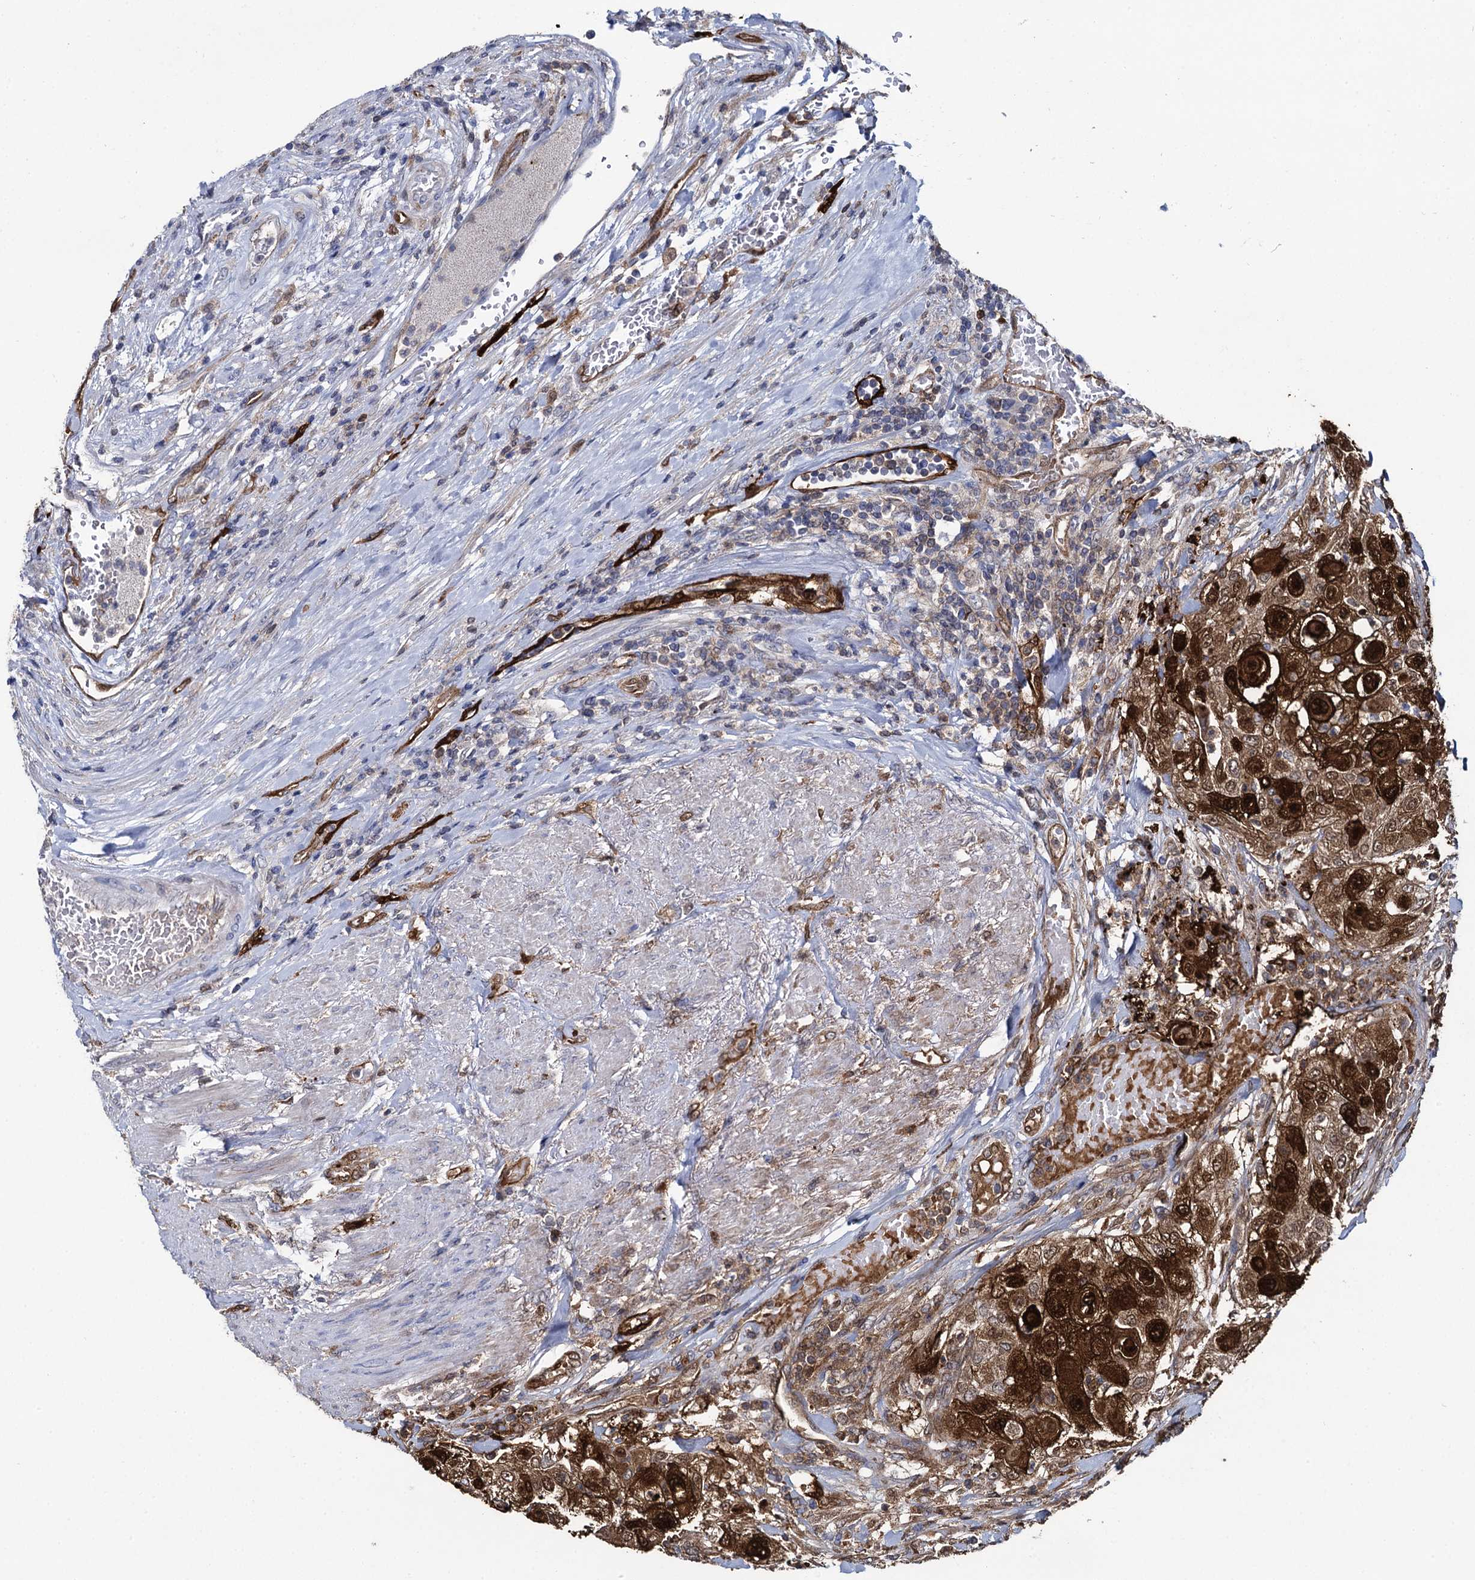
{"staining": {"intensity": "strong", "quantity": ">75%", "location": "cytoplasmic/membranous,nuclear"}, "tissue": "urothelial cancer", "cell_type": "Tumor cells", "image_type": "cancer", "snomed": [{"axis": "morphology", "description": "Urothelial carcinoma, High grade"}, {"axis": "topography", "description": "Urinary bladder"}], "caption": "Immunohistochemical staining of urothelial cancer exhibits high levels of strong cytoplasmic/membranous and nuclear positivity in approximately >75% of tumor cells.", "gene": "FABP5", "patient": {"sex": "female", "age": 79}}